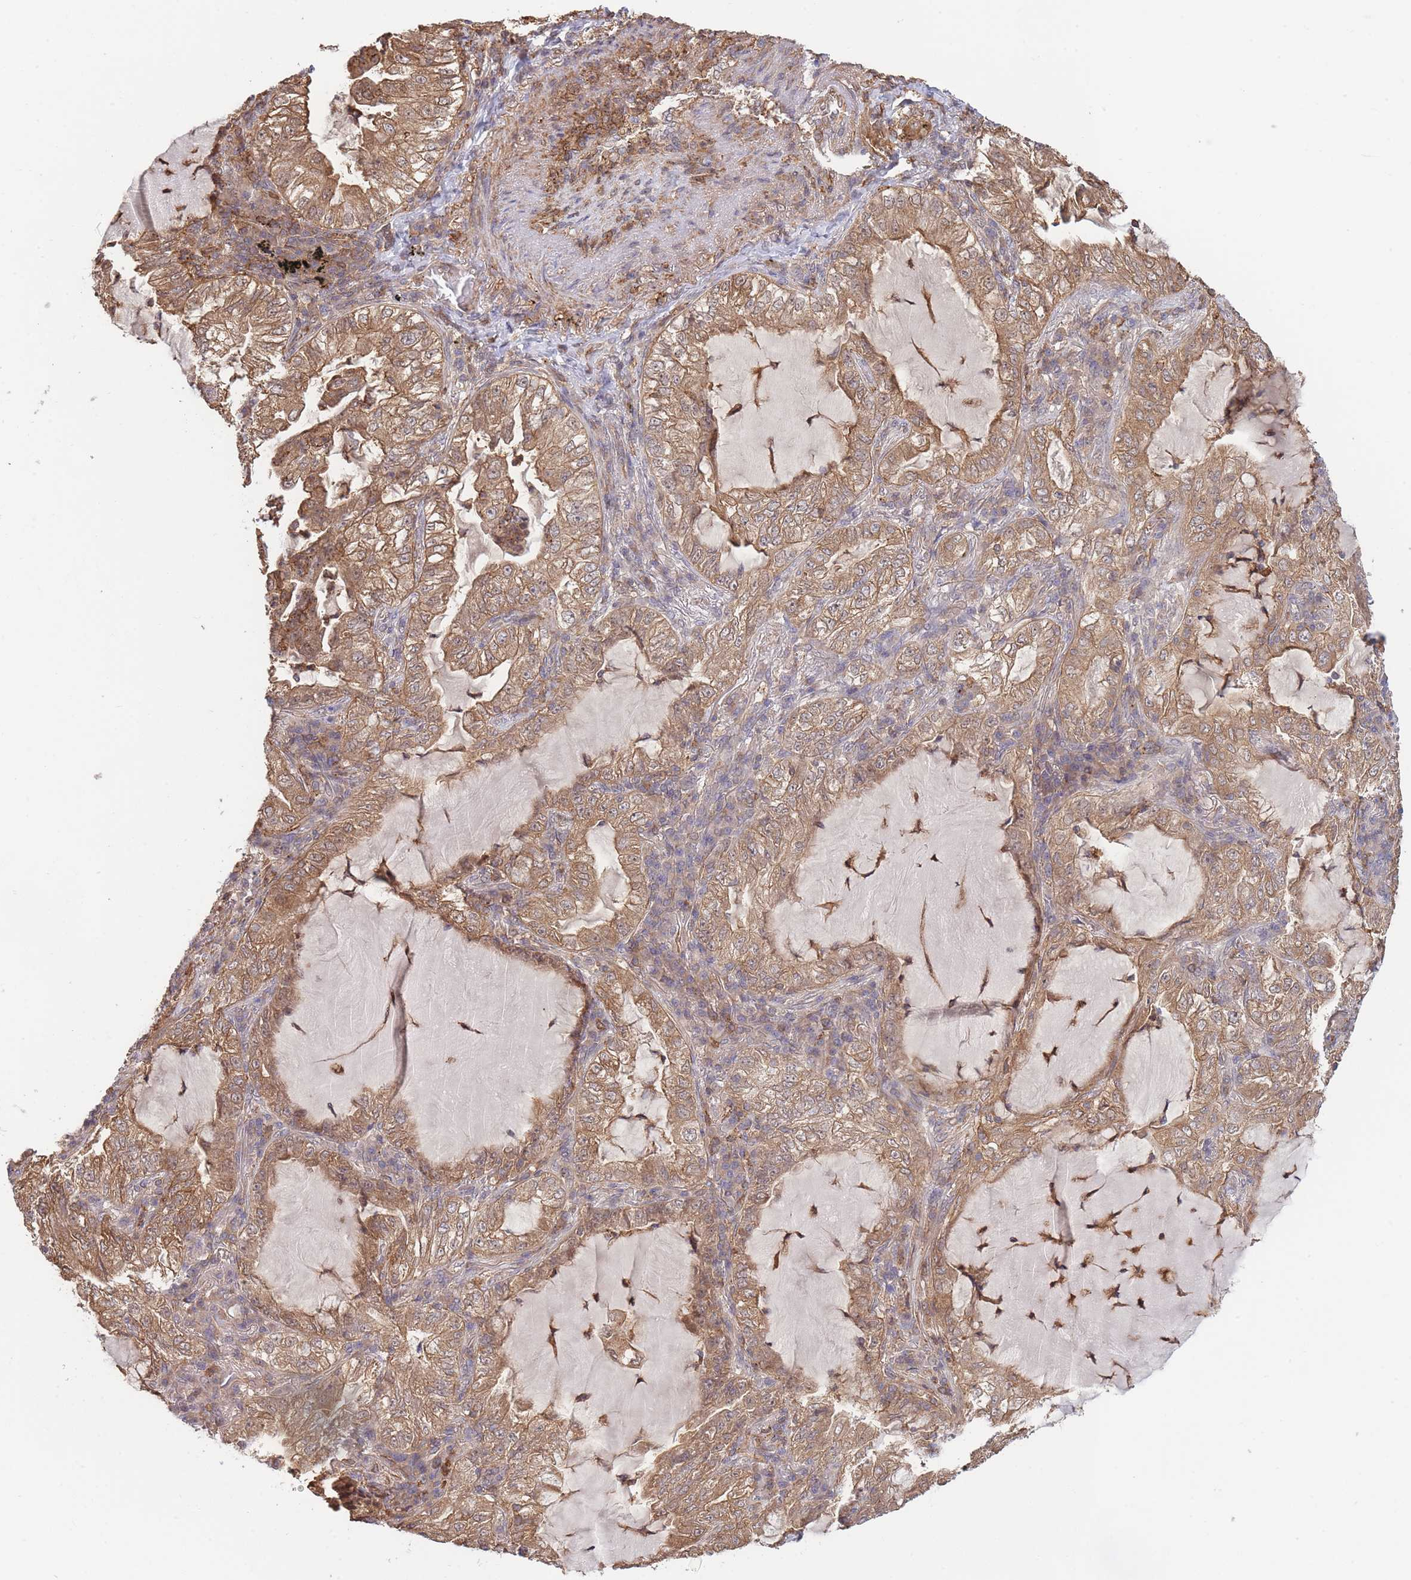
{"staining": {"intensity": "moderate", "quantity": ">75%", "location": "cytoplasmic/membranous"}, "tissue": "lung cancer", "cell_type": "Tumor cells", "image_type": "cancer", "snomed": [{"axis": "morphology", "description": "Adenocarcinoma, NOS"}, {"axis": "topography", "description": "Lung"}], "caption": "Immunohistochemistry of lung adenocarcinoma reveals medium levels of moderate cytoplasmic/membranous staining in about >75% of tumor cells. (DAB (3,3'-diaminobenzidine) IHC with brightfield microscopy, high magnification).", "gene": "ZNF304", "patient": {"sex": "female", "age": 73}}